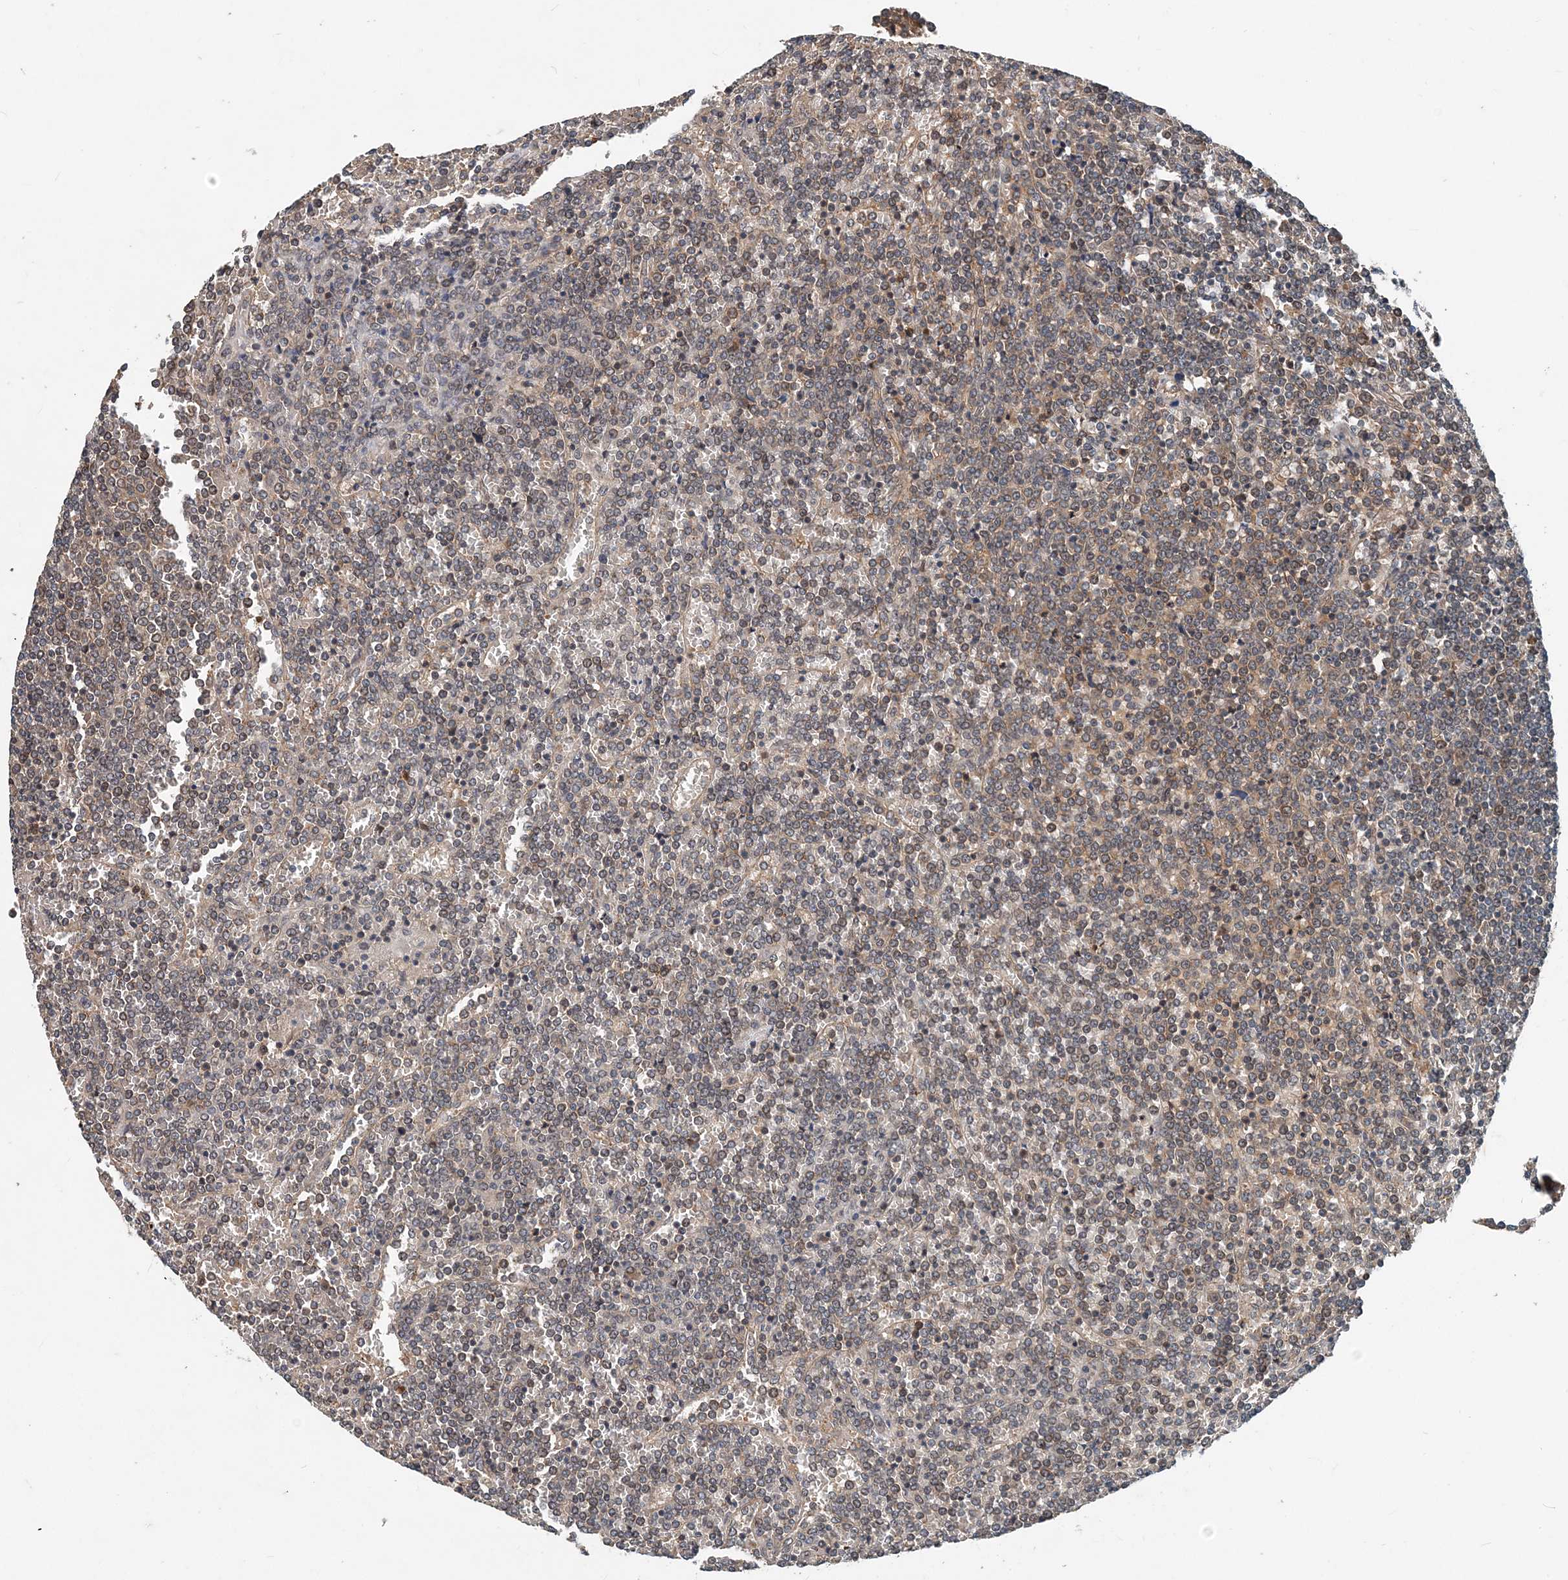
{"staining": {"intensity": "weak", "quantity": "<25%", "location": "cytoplasmic/membranous,nuclear"}, "tissue": "lymphoma", "cell_type": "Tumor cells", "image_type": "cancer", "snomed": [{"axis": "morphology", "description": "Malignant lymphoma, non-Hodgkin's type, Low grade"}, {"axis": "topography", "description": "Spleen"}], "caption": "The micrograph reveals no significant staining in tumor cells of malignant lymphoma, non-Hodgkin's type (low-grade).", "gene": "SMPD3", "patient": {"sex": "female", "age": 19}}